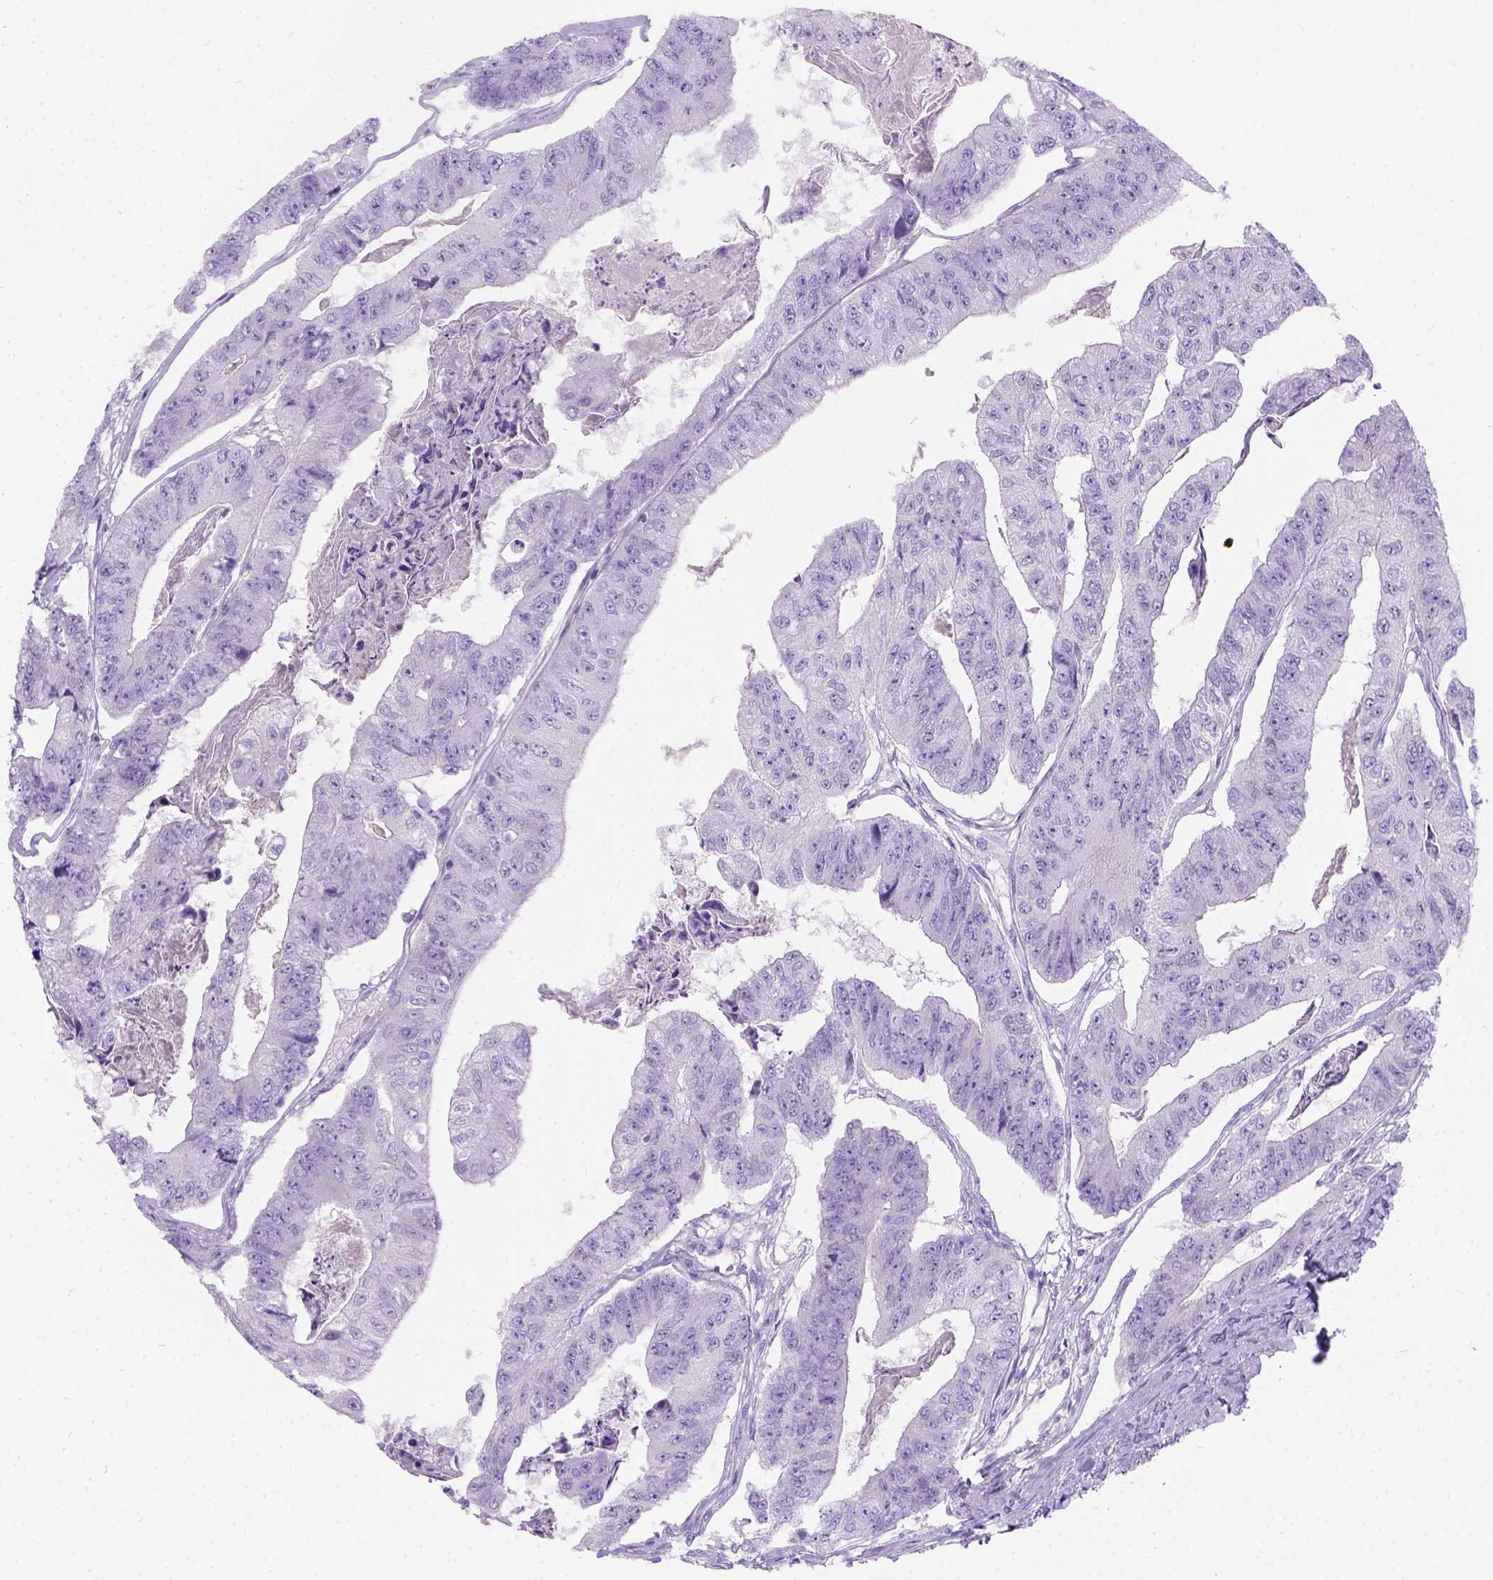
{"staining": {"intensity": "negative", "quantity": "none", "location": "none"}, "tissue": "colorectal cancer", "cell_type": "Tumor cells", "image_type": "cancer", "snomed": [{"axis": "morphology", "description": "Adenocarcinoma, NOS"}, {"axis": "topography", "description": "Colon"}], "caption": "An immunohistochemistry photomicrograph of colorectal cancer (adenocarcinoma) is shown. There is no staining in tumor cells of colorectal cancer (adenocarcinoma). The staining is performed using DAB (3,3'-diaminobenzidine) brown chromogen with nuclei counter-stained in using hematoxylin.", "gene": "C7orf57", "patient": {"sex": "female", "age": 67}}